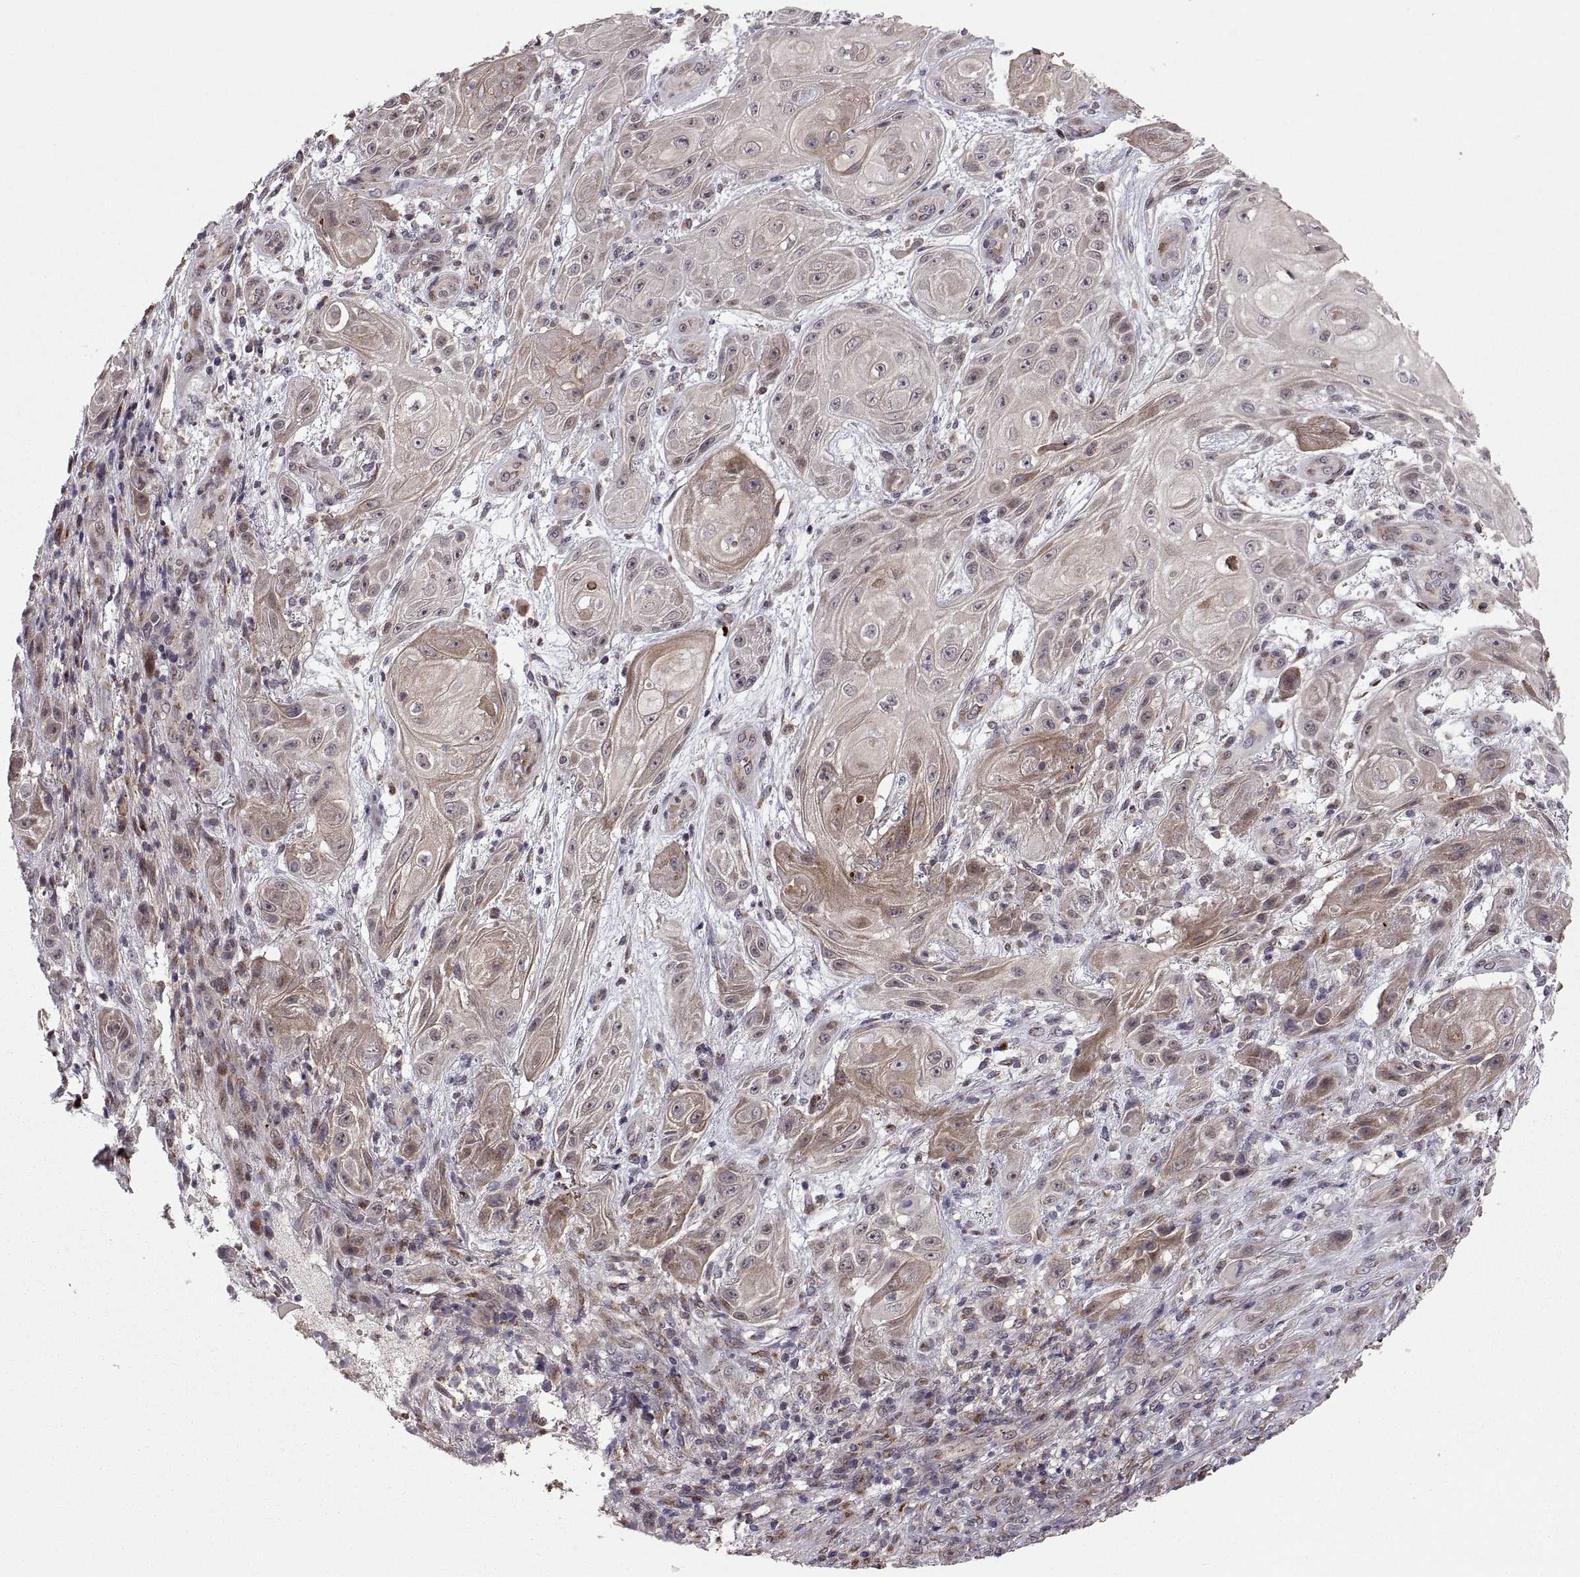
{"staining": {"intensity": "moderate", "quantity": "<25%", "location": "cytoplasmic/membranous"}, "tissue": "skin cancer", "cell_type": "Tumor cells", "image_type": "cancer", "snomed": [{"axis": "morphology", "description": "Squamous cell carcinoma, NOS"}, {"axis": "topography", "description": "Skin"}], "caption": "A low amount of moderate cytoplasmic/membranous positivity is appreciated in about <25% of tumor cells in skin cancer tissue.", "gene": "TESC", "patient": {"sex": "male", "age": 62}}